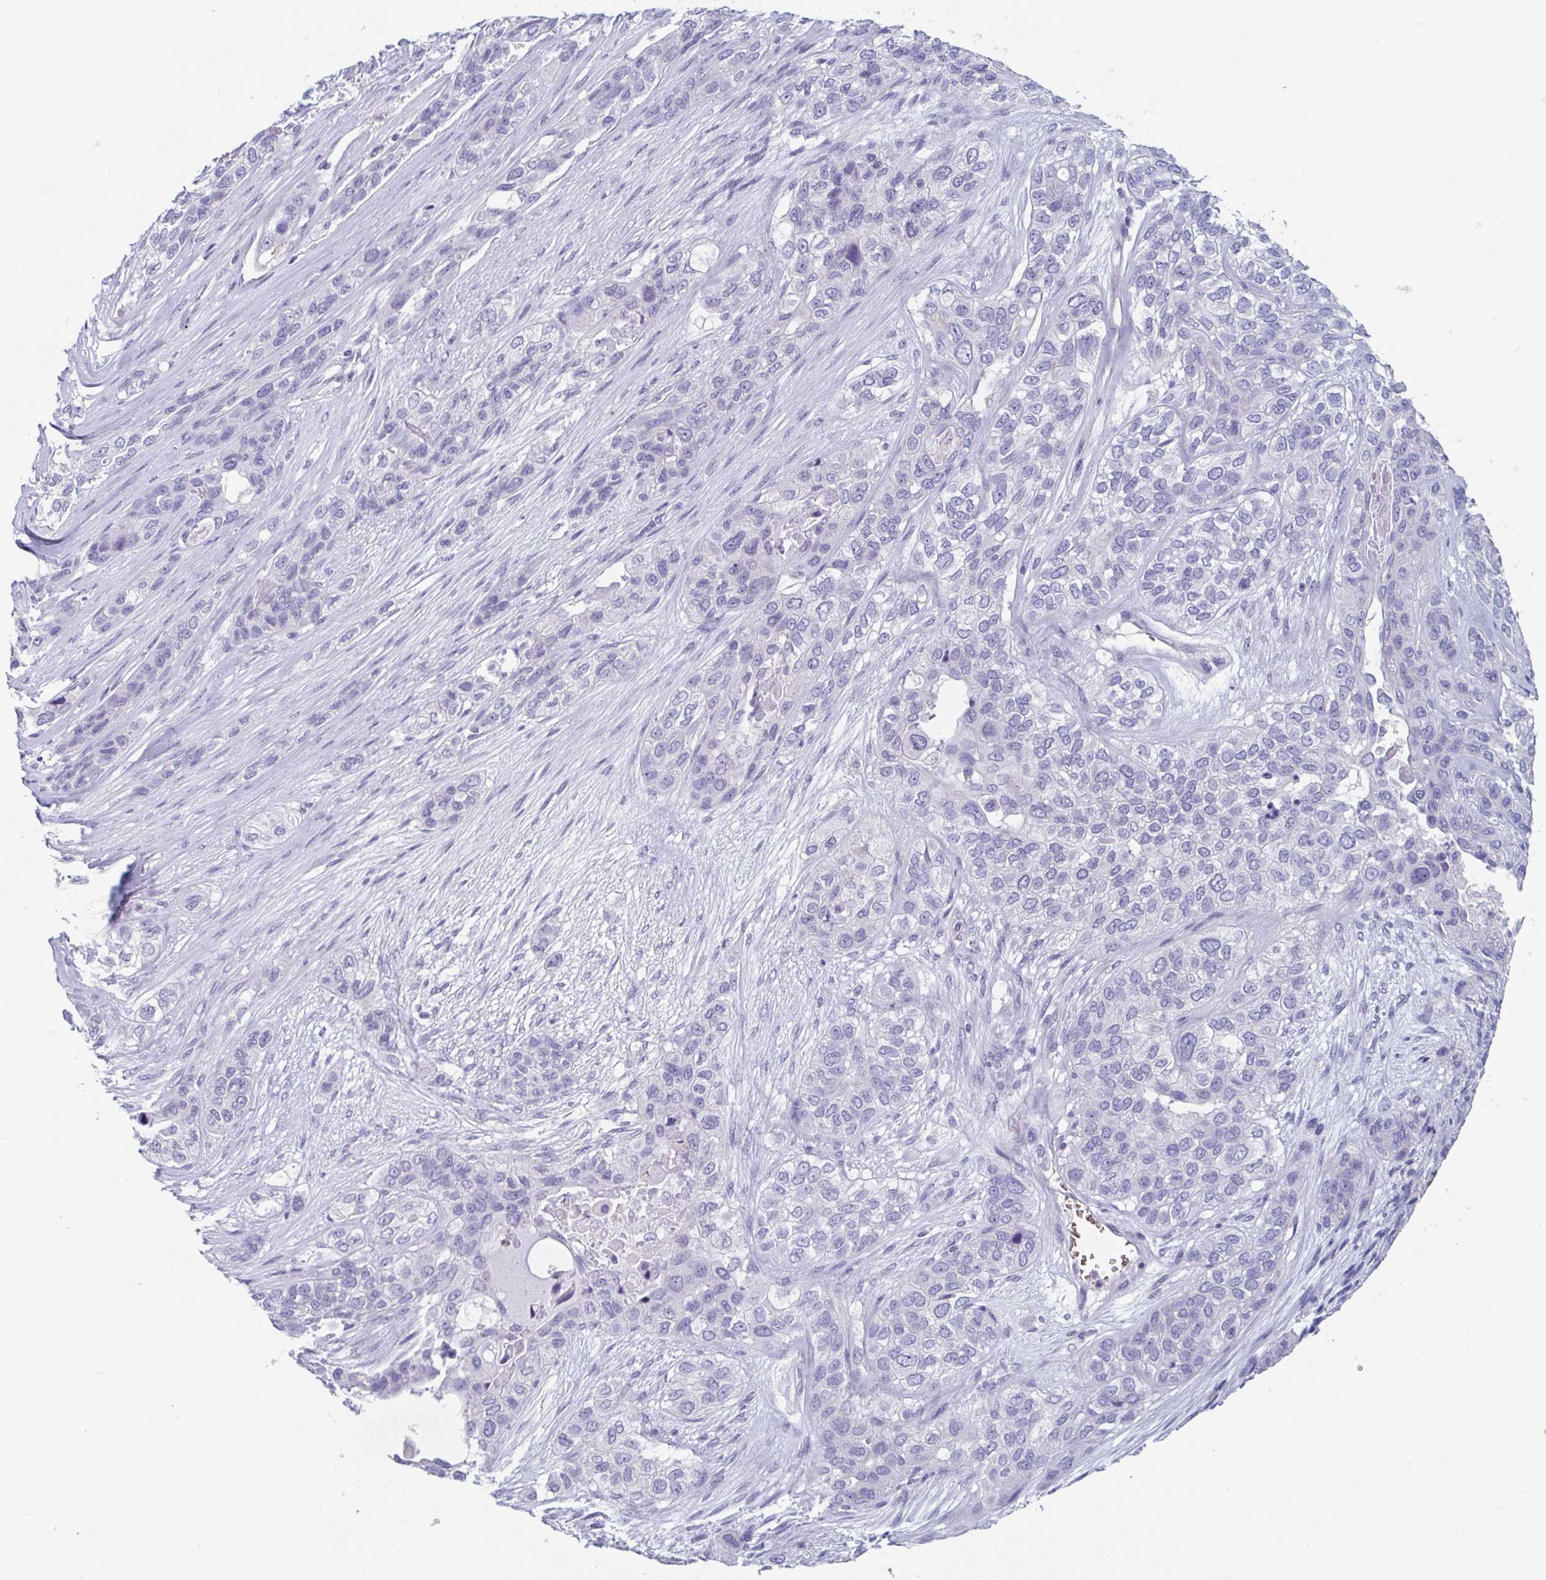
{"staining": {"intensity": "negative", "quantity": "none", "location": "none"}, "tissue": "lung cancer", "cell_type": "Tumor cells", "image_type": "cancer", "snomed": [{"axis": "morphology", "description": "Squamous cell carcinoma, NOS"}, {"axis": "topography", "description": "Lung"}], "caption": "IHC of human squamous cell carcinoma (lung) shows no staining in tumor cells.", "gene": "BPI", "patient": {"sex": "female", "age": 70}}